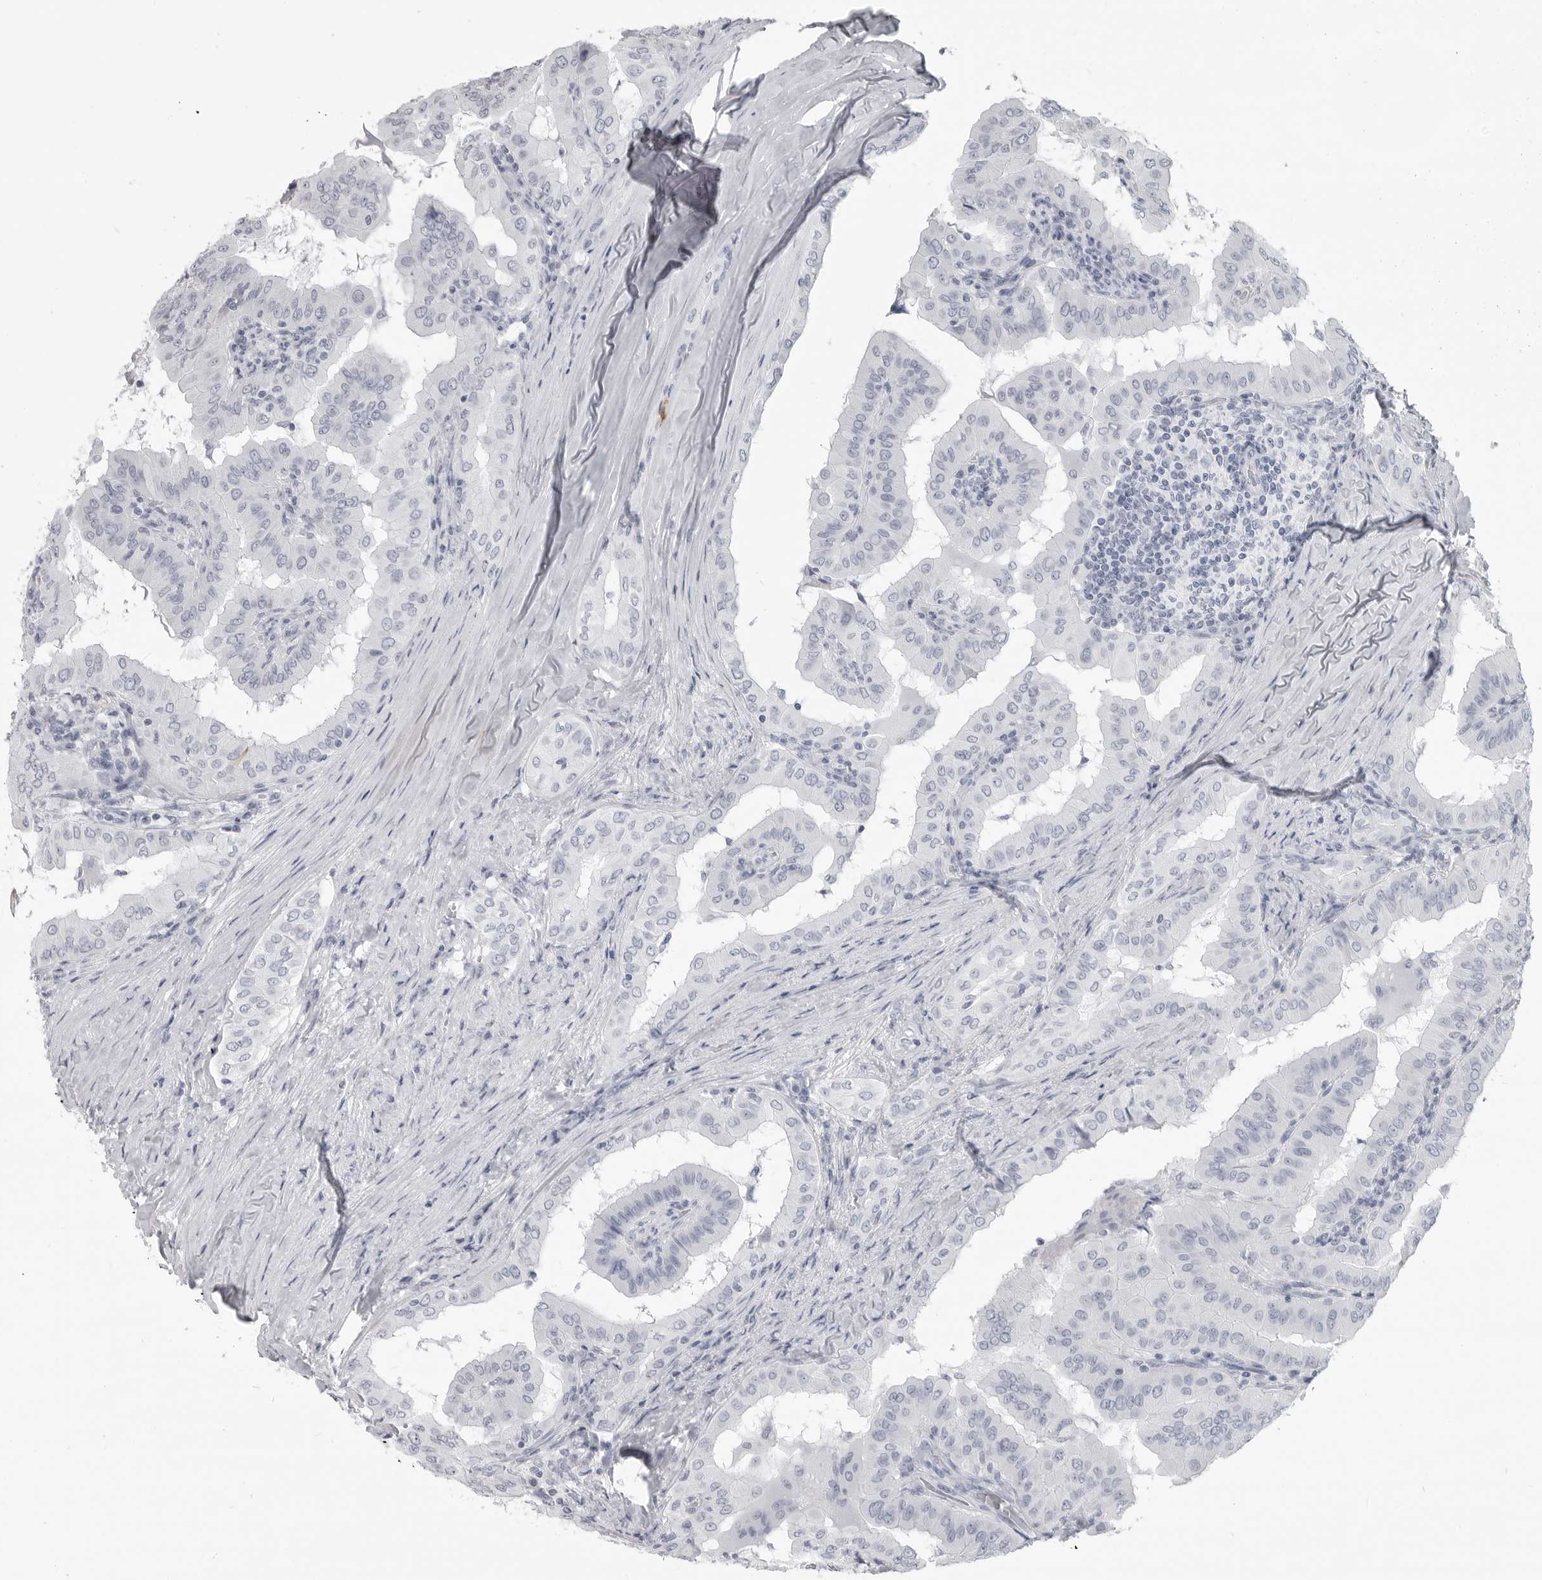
{"staining": {"intensity": "negative", "quantity": "none", "location": "none"}, "tissue": "thyroid cancer", "cell_type": "Tumor cells", "image_type": "cancer", "snomed": [{"axis": "morphology", "description": "Papillary adenocarcinoma, NOS"}, {"axis": "topography", "description": "Thyroid gland"}], "caption": "High magnification brightfield microscopy of papillary adenocarcinoma (thyroid) stained with DAB (brown) and counterstained with hematoxylin (blue): tumor cells show no significant expression.", "gene": "LY6D", "patient": {"sex": "male", "age": 33}}